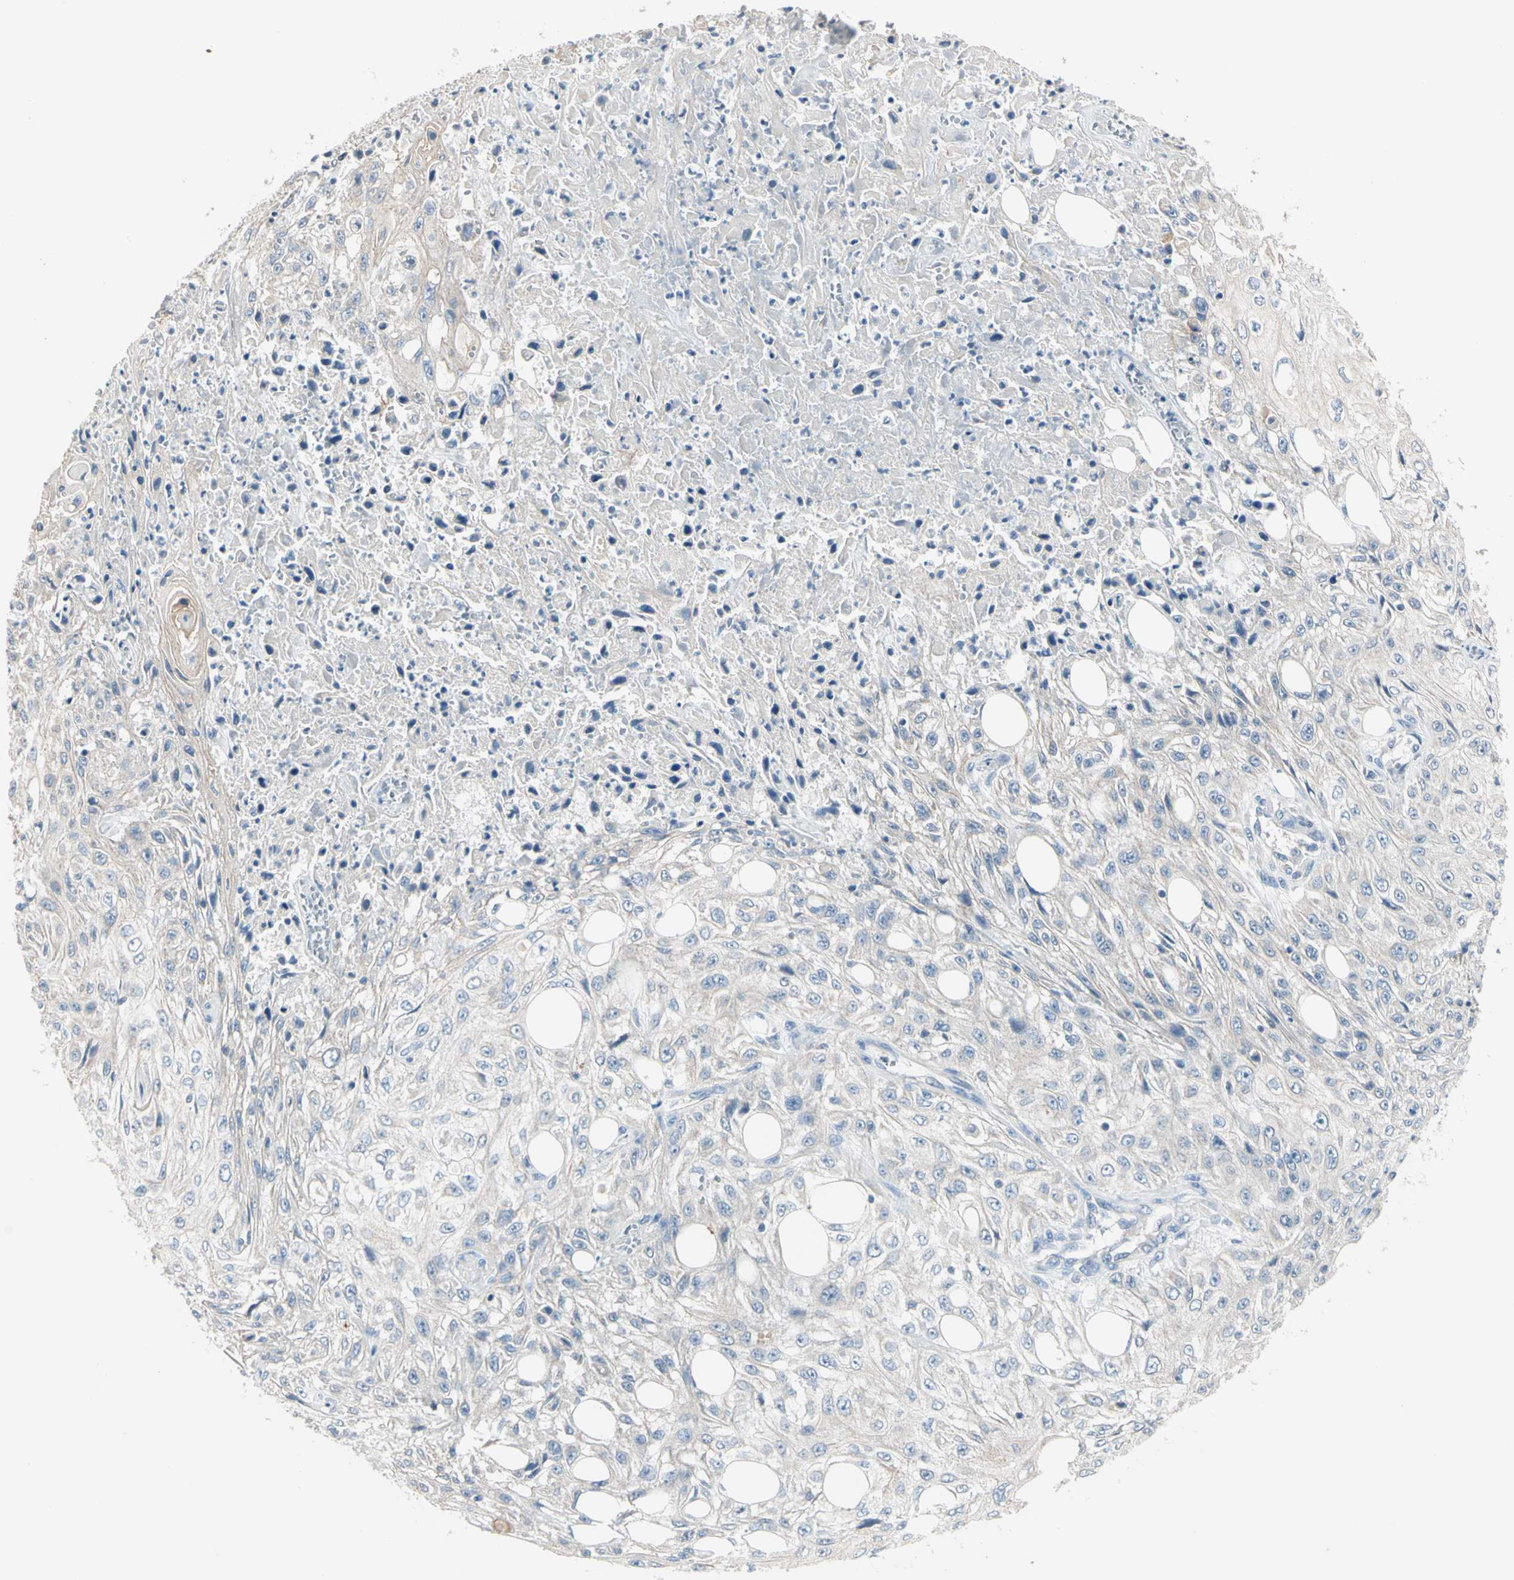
{"staining": {"intensity": "negative", "quantity": "none", "location": "none"}, "tissue": "skin cancer", "cell_type": "Tumor cells", "image_type": "cancer", "snomed": [{"axis": "morphology", "description": "Squamous cell carcinoma, NOS"}, {"axis": "morphology", "description": "Squamous cell carcinoma, metastatic, NOS"}, {"axis": "topography", "description": "Skin"}, {"axis": "topography", "description": "Lymph node"}], "caption": "Protein analysis of skin cancer (metastatic squamous cell carcinoma) displays no significant positivity in tumor cells.", "gene": "GPR153", "patient": {"sex": "male", "age": 75}}